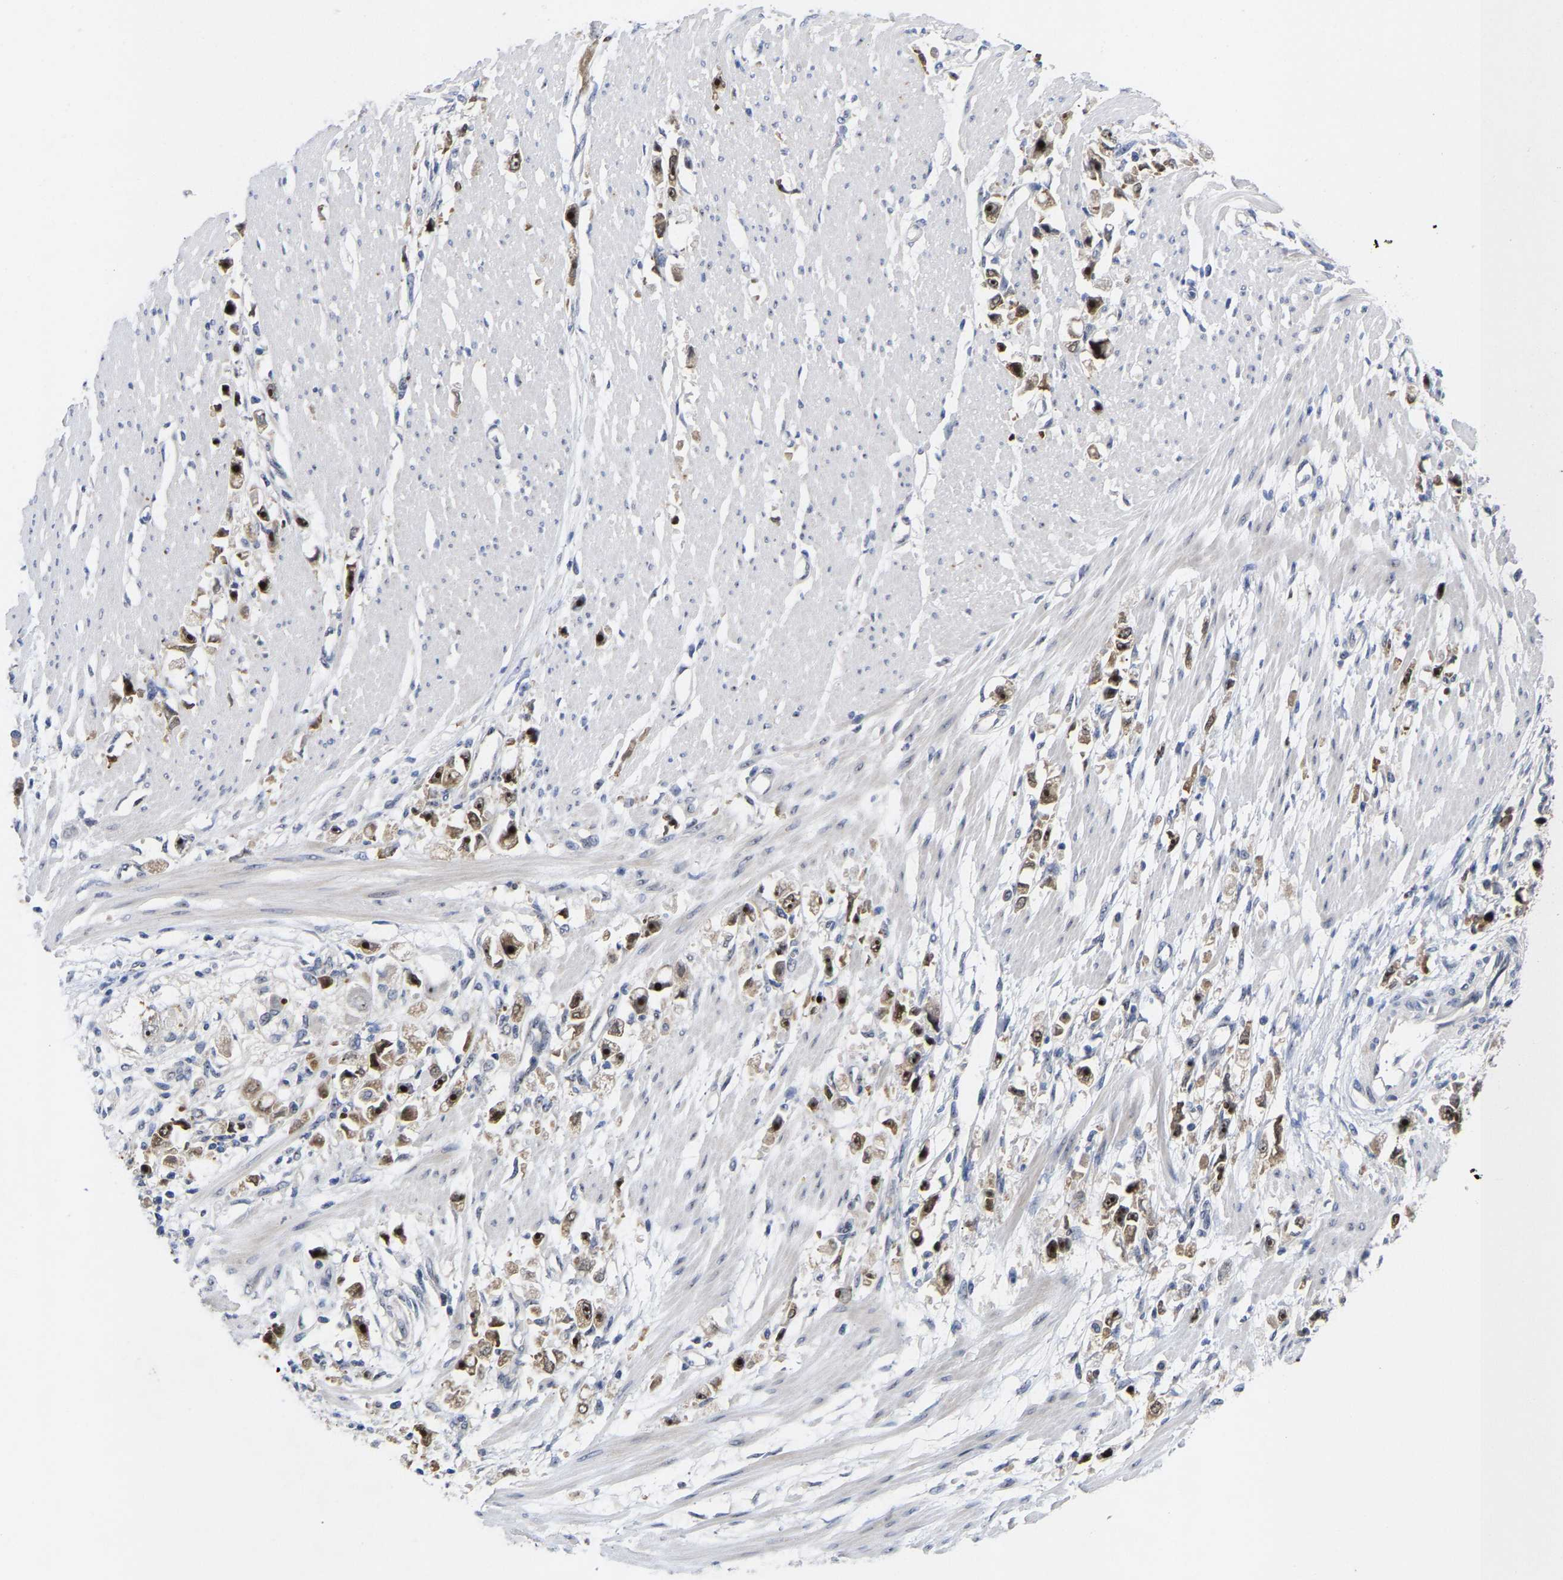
{"staining": {"intensity": "moderate", "quantity": ">75%", "location": "nuclear"}, "tissue": "stomach cancer", "cell_type": "Tumor cells", "image_type": "cancer", "snomed": [{"axis": "morphology", "description": "Adenocarcinoma, NOS"}, {"axis": "topography", "description": "Stomach"}], "caption": "This micrograph reveals immunohistochemistry (IHC) staining of stomach adenocarcinoma, with medium moderate nuclear positivity in approximately >75% of tumor cells.", "gene": "NLE1", "patient": {"sex": "female", "age": 59}}